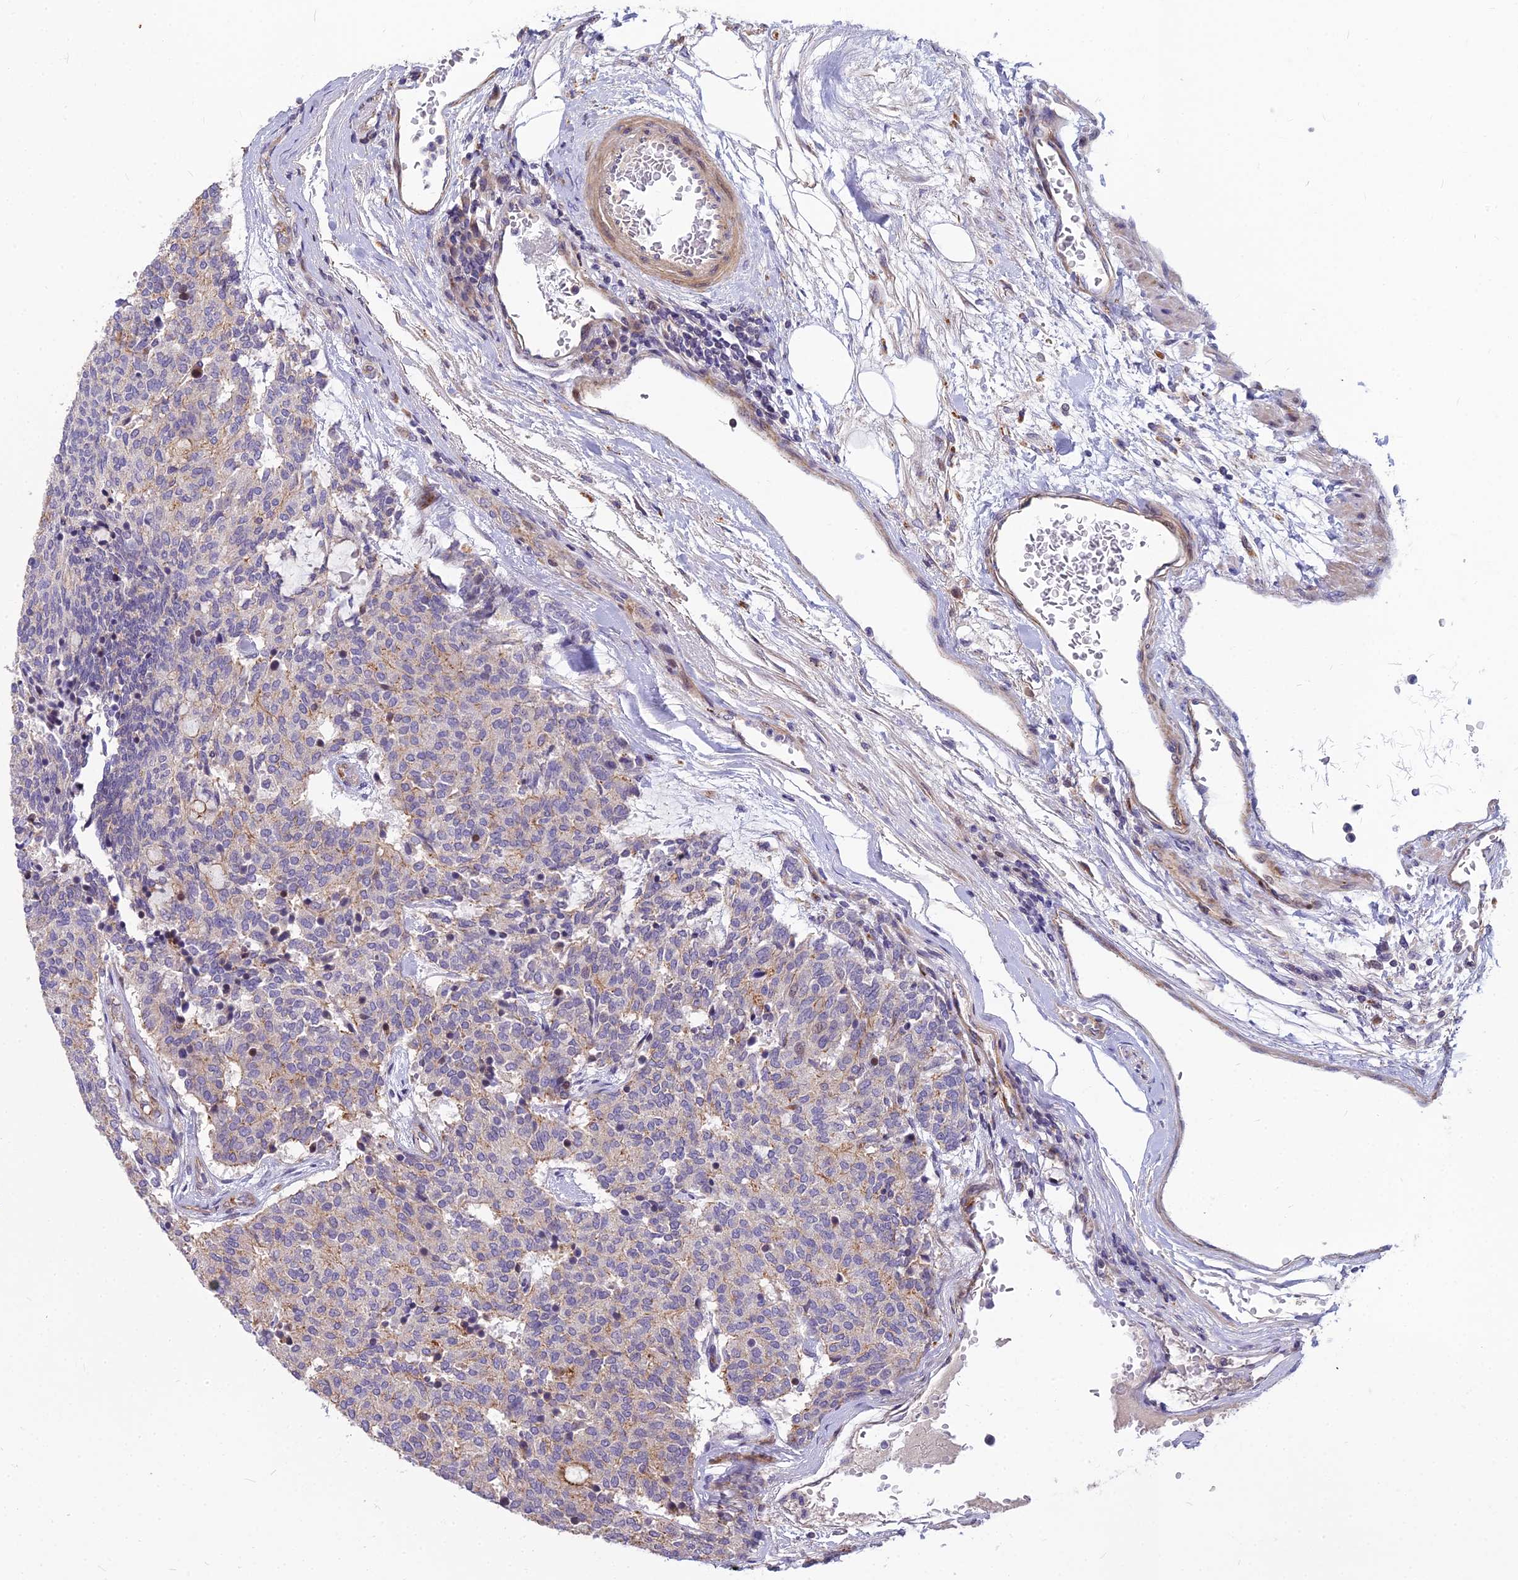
{"staining": {"intensity": "moderate", "quantity": "<25%", "location": "cytoplasmic/membranous"}, "tissue": "carcinoid", "cell_type": "Tumor cells", "image_type": "cancer", "snomed": [{"axis": "morphology", "description": "Carcinoid, malignant, NOS"}, {"axis": "topography", "description": "Pancreas"}], "caption": "The histopathology image exhibits a brown stain indicating the presence of a protein in the cytoplasmic/membranous of tumor cells in malignant carcinoid. (Brightfield microscopy of DAB IHC at high magnification).", "gene": "GLYATL3", "patient": {"sex": "female", "age": 54}}